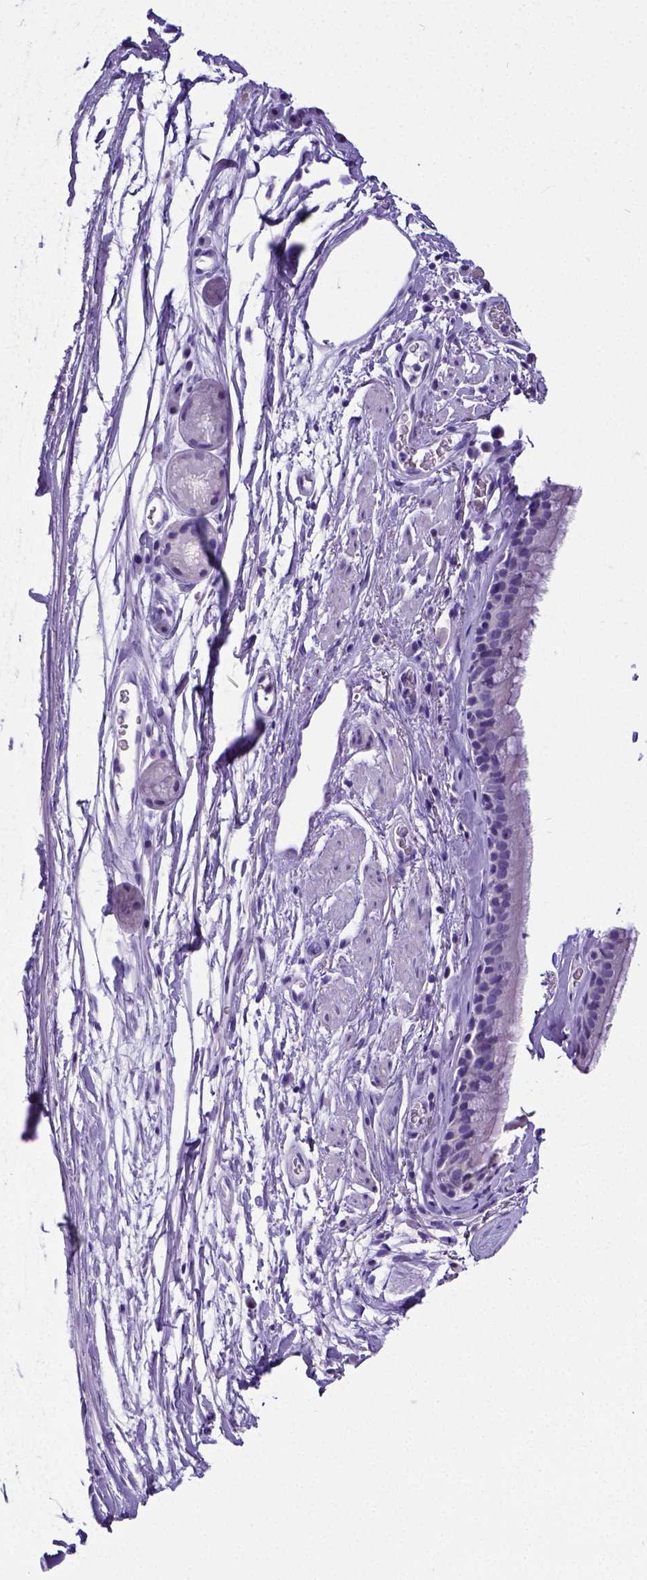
{"staining": {"intensity": "negative", "quantity": "none", "location": "none"}, "tissue": "bronchus", "cell_type": "Respiratory epithelial cells", "image_type": "normal", "snomed": [{"axis": "morphology", "description": "Normal tissue, NOS"}, {"axis": "topography", "description": "Cartilage tissue"}, {"axis": "topography", "description": "Bronchus"}], "caption": "Micrograph shows no significant protein positivity in respiratory epithelial cells of unremarkable bronchus. (DAB IHC with hematoxylin counter stain).", "gene": "SATB2", "patient": {"sex": "male", "age": 58}}